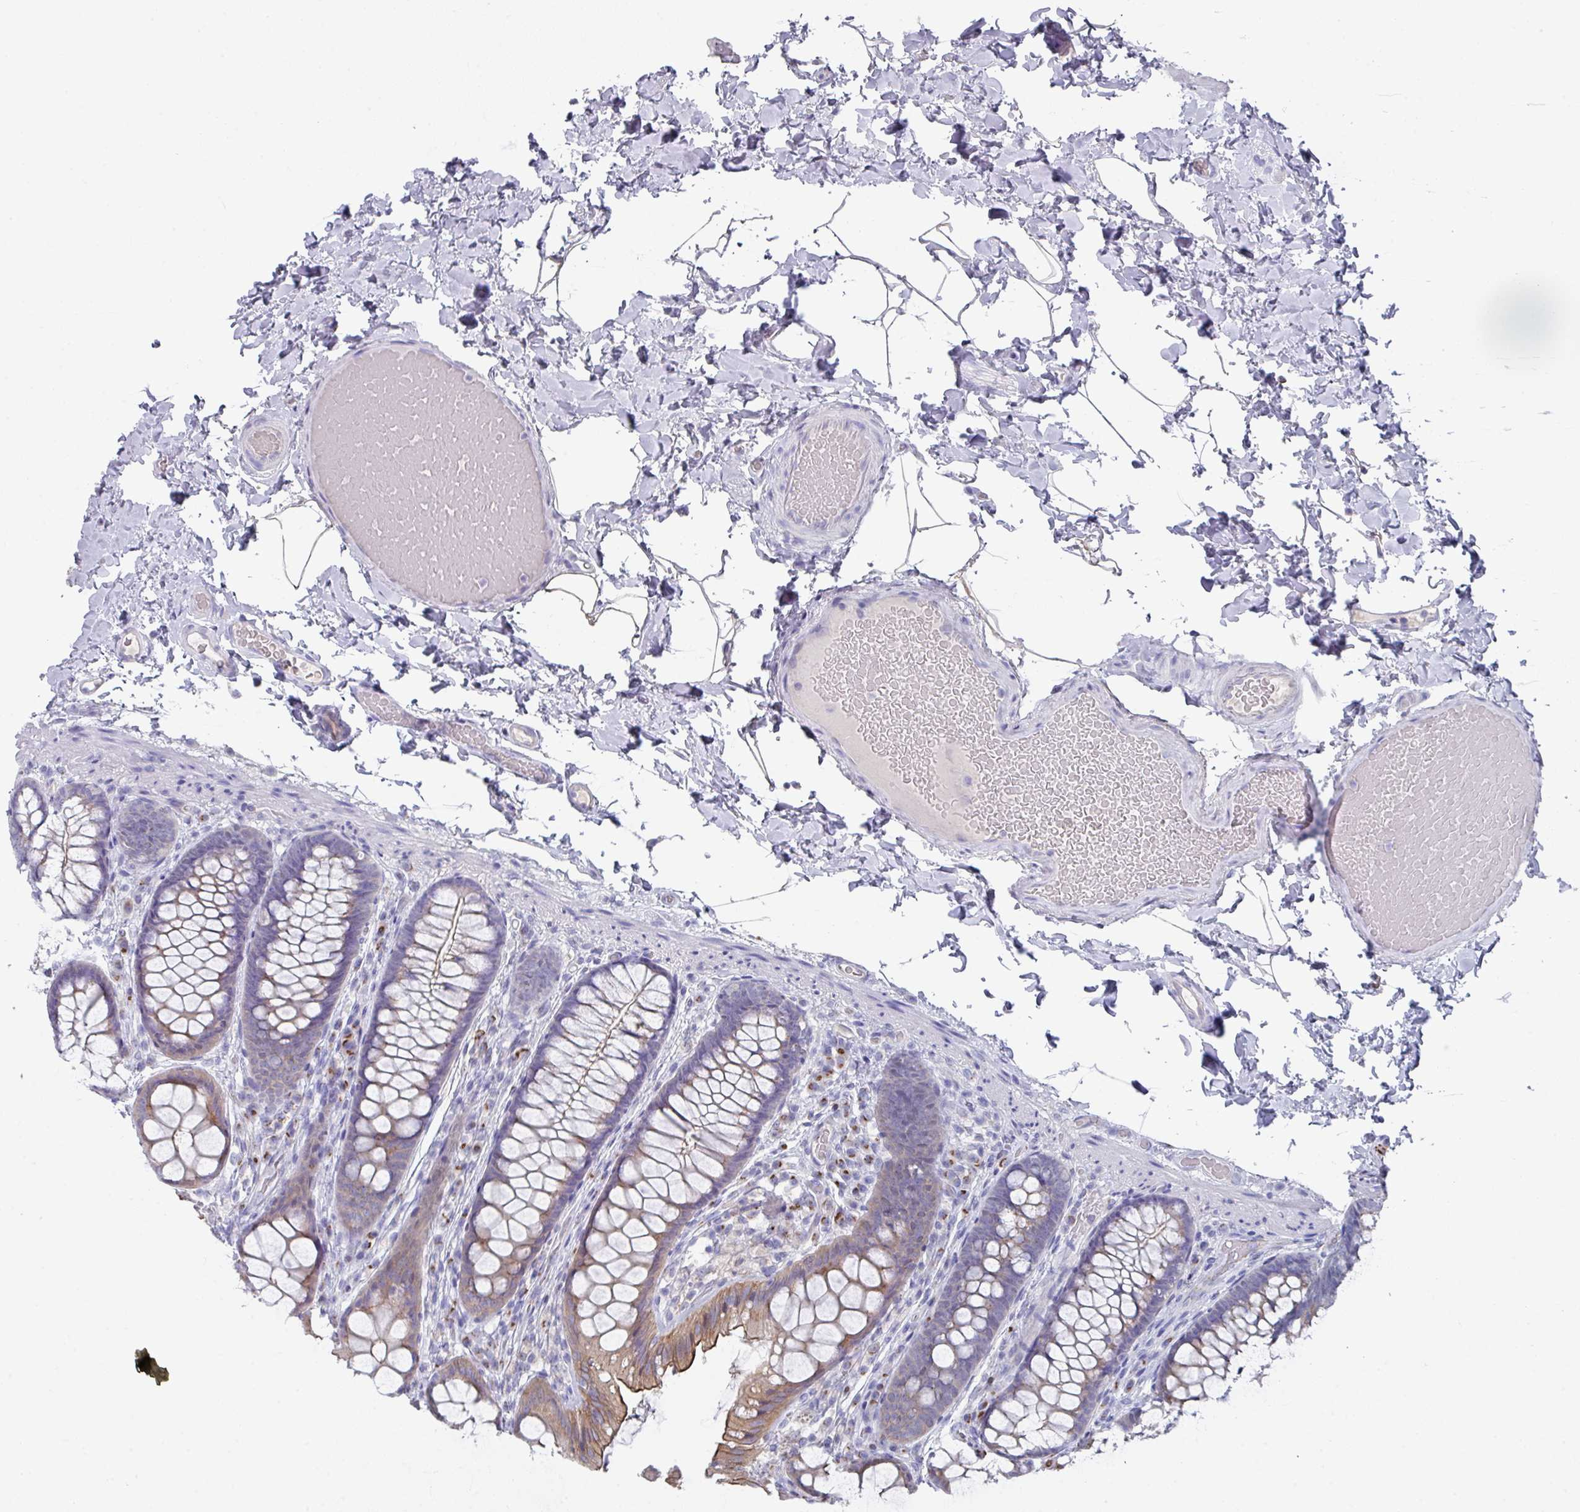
{"staining": {"intensity": "negative", "quantity": "none", "location": "none"}, "tissue": "colon", "cell_type": "Endothelial cells", "image_type": "normal", "snomed": [{"axis": "morphology", "description": "Normal tissue, NOS"}, {"axis": "topography", "description": "Colon"}], "caption": "An image of colon stained for a protein exhibits no brown staining in endothelial cells. (Immunohistochemistry (ihc), brightfield microscopy, high magnification).", "gene": "VKORC1L1", "patient": {"sex": "male", "age": 46}}